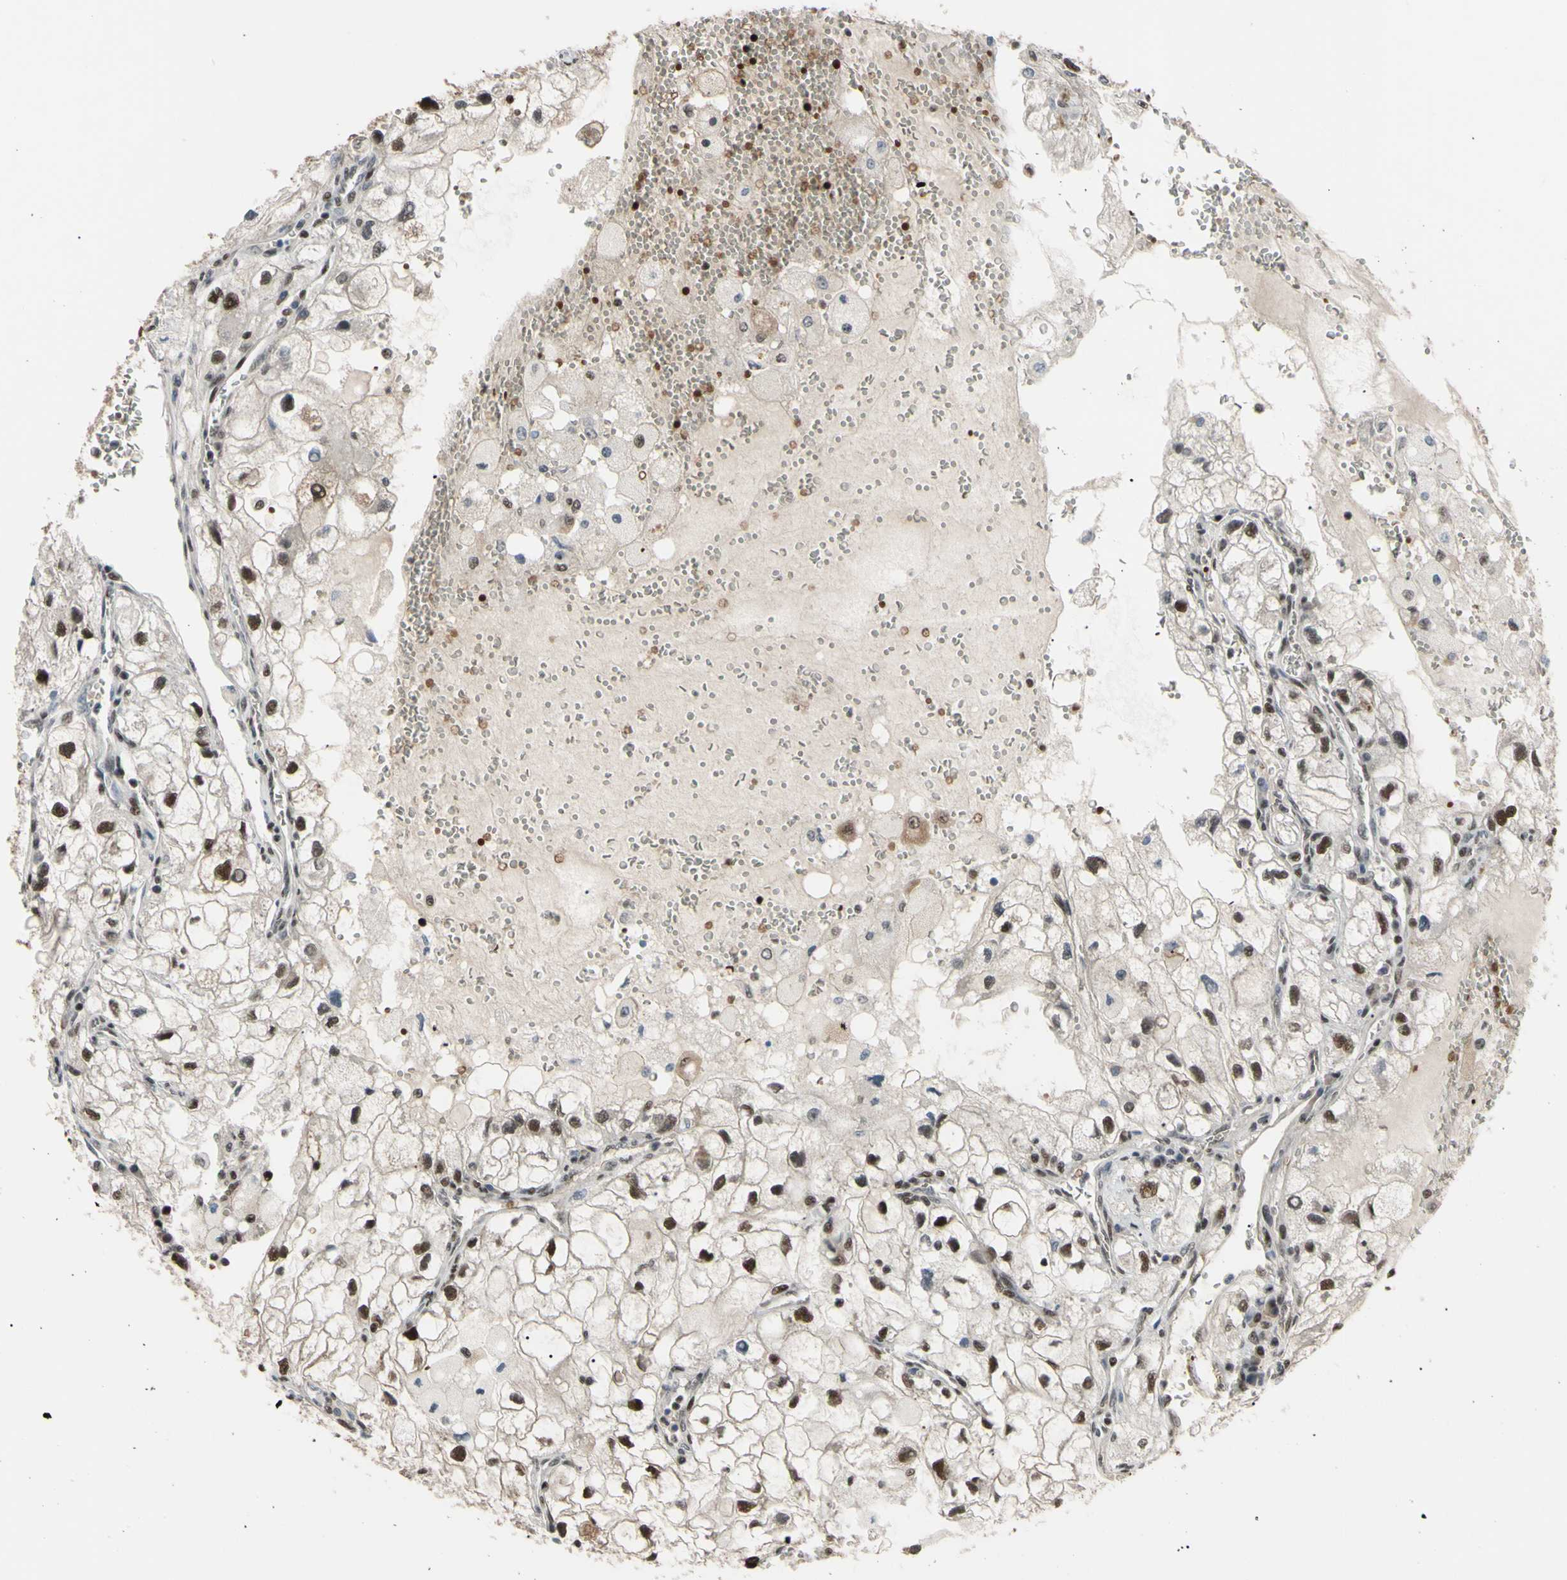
{"staining": {"intensity": "strong", "quantity": ">75%", "location": "nuclear"}, "tissue": "renal cancer", "cell_type": "Tumor cells", "image_type": "cancer", "snomed": [{"axis": "morphology", "description": "Adenocarcinoma, NOS"}, {"axis": "topography", "description": "Kidney"}], "caption": "About >75% of tumor cells in human renal adenocarcinoma demonstrate strong nuclear protein expression as visualized by brown immunohistochemical staining.", "gene": "THAP12", "patient": {"sex": "female", "age": 70}}